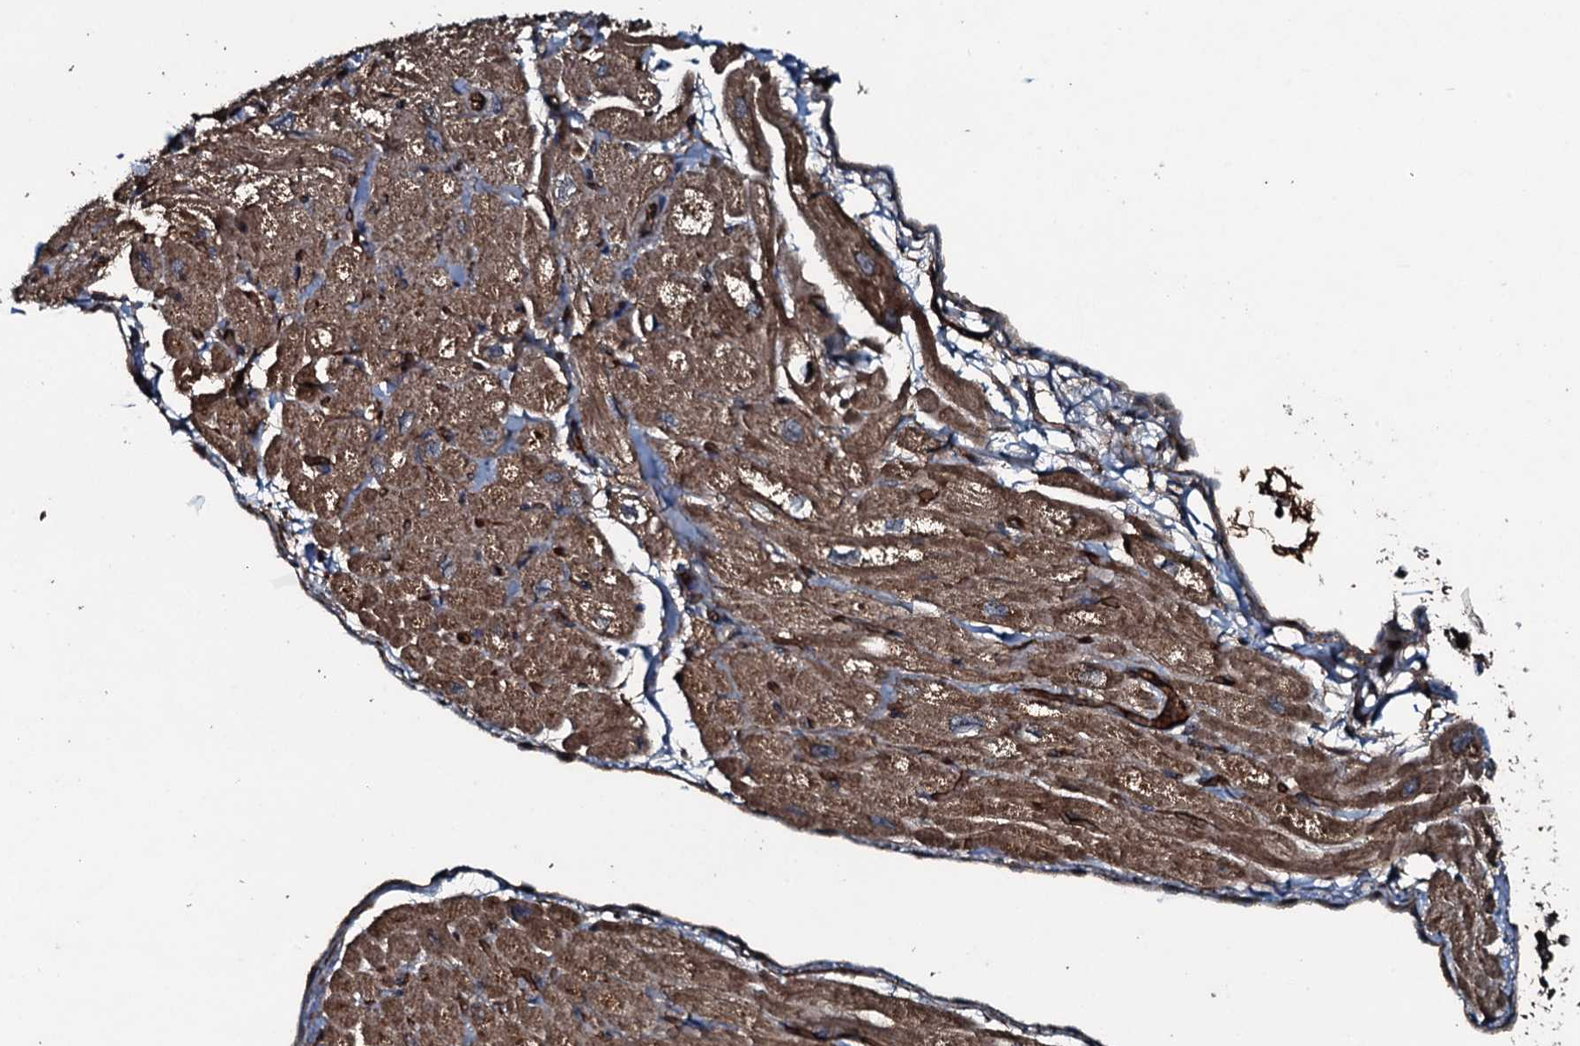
{"staining": {"intensity": "moderate", "quantity": ">75%", "location": "cytoplasmic/membranous"}, "tissue": "heart muscle", "cell_type": "Cardiomyocytes", "image_type": "normal", "snomed": [{"axis": "morphology", "description": "Normal tissue, NOS"}, {"axis": "topography", "description": "Heart"}], "caption": "A high-resolution photomicrograph shows immunohistochemistry staining of benign heart muscle, which displays moderate cytoplasmic/membranous expression in about >75% of cardiomyocytes. The staining is performed using DAB (3,3'-diaminobenzidine) brown chromogen to label protein expression. The nuclei are counter-stained blue using hematoxylin.", "gene": "TRIM7", "patient": {"sex": "male", "age": 65}}